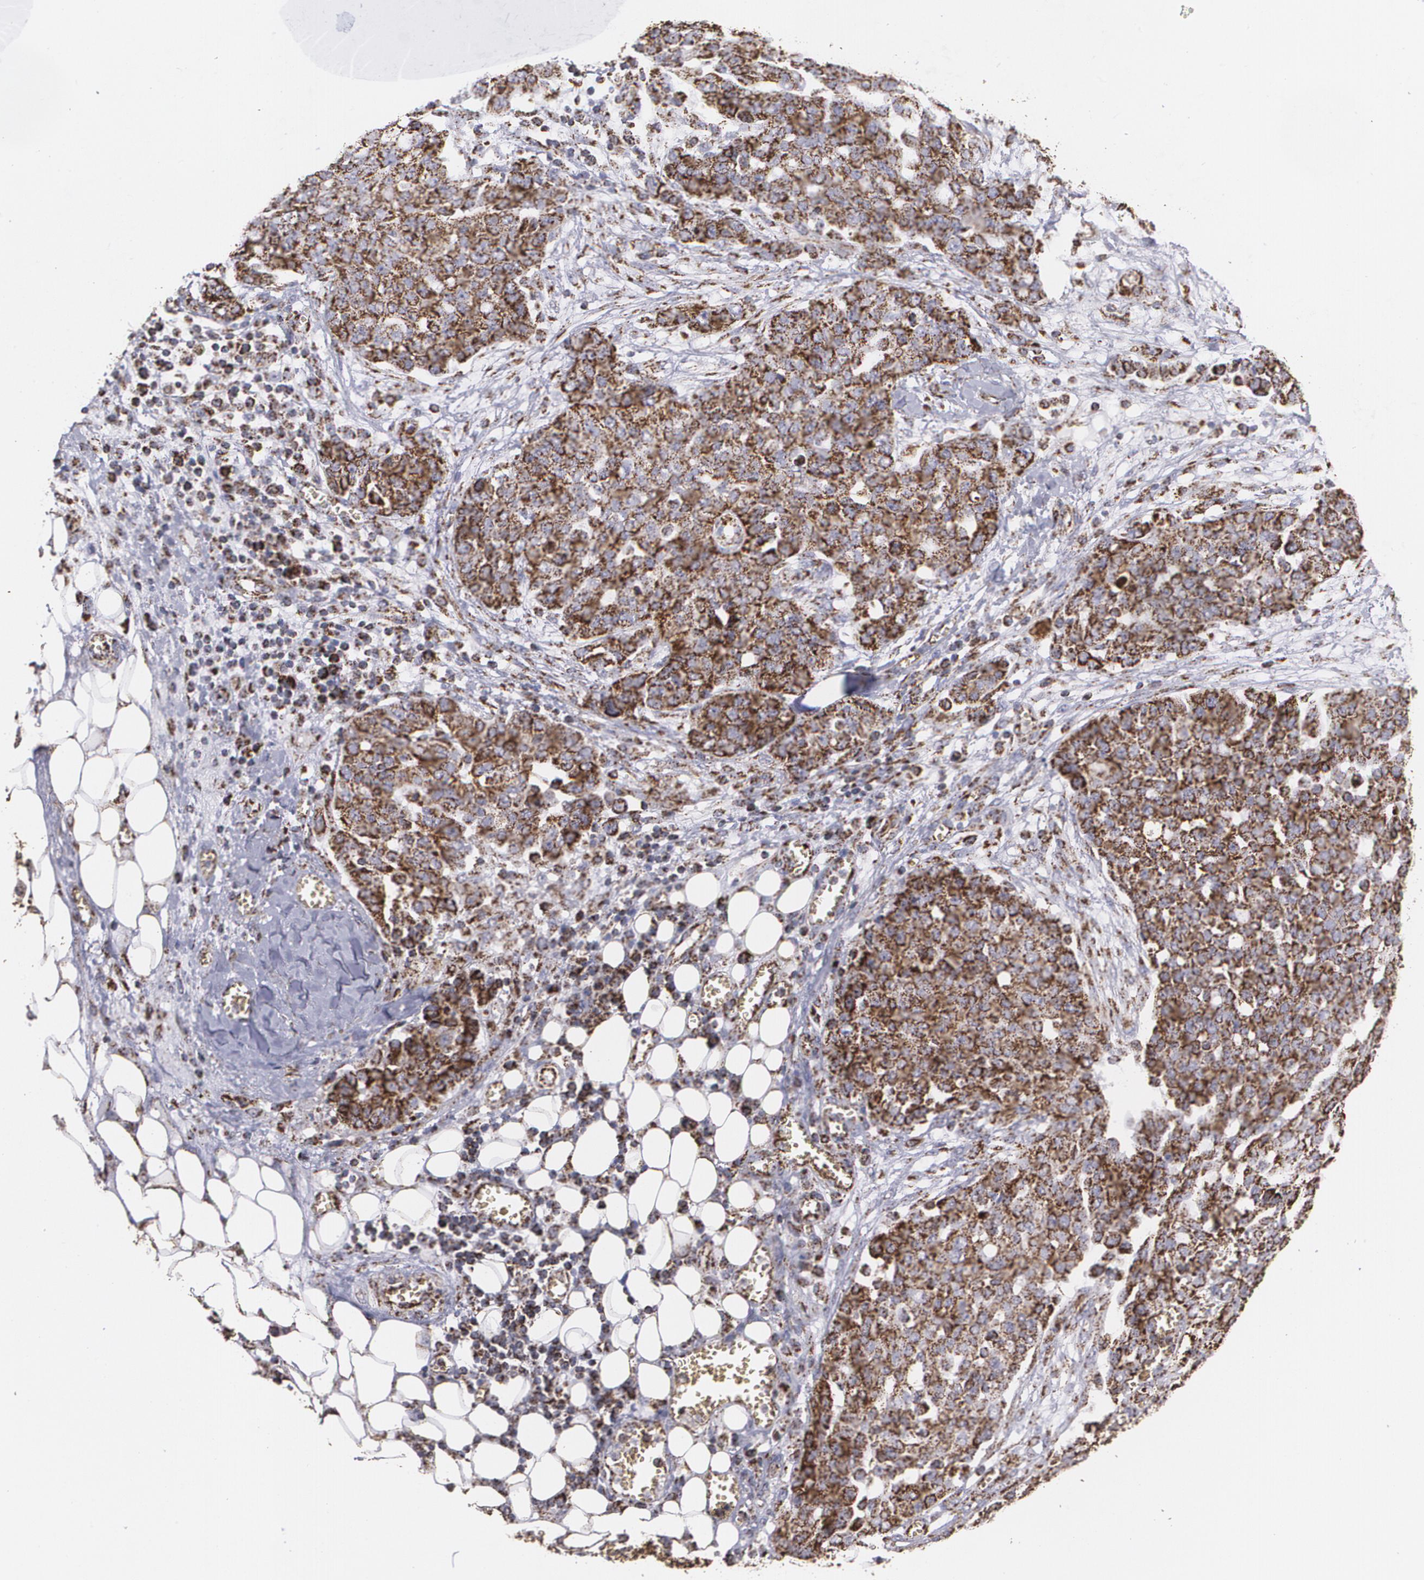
{"staining": {"intensity": "strong", "quantity": ">75%", "location": "cytoplasmic/membranous"}, "tissue": "ovarian cancer", "cell_type": "Tumor cells", "image_type": "cancer", "snomed": [{"axis": "morphology", "description": "Cystadenocarcinoma, serous, NOS"}, {"axis": "topography", "description": "Soft tissue"}, {"axis": "topography", "description": "Ovary"}], "caption": "Ovarian serous cystadenocarcinoma stained with DAB immunohistochemistry demonstrates high levels of strong cytoplasmic/membranous positivity in about >75% of tumor cells.", "gene": "HSPD1", "patient": {"sex": "female", "age": 57}}